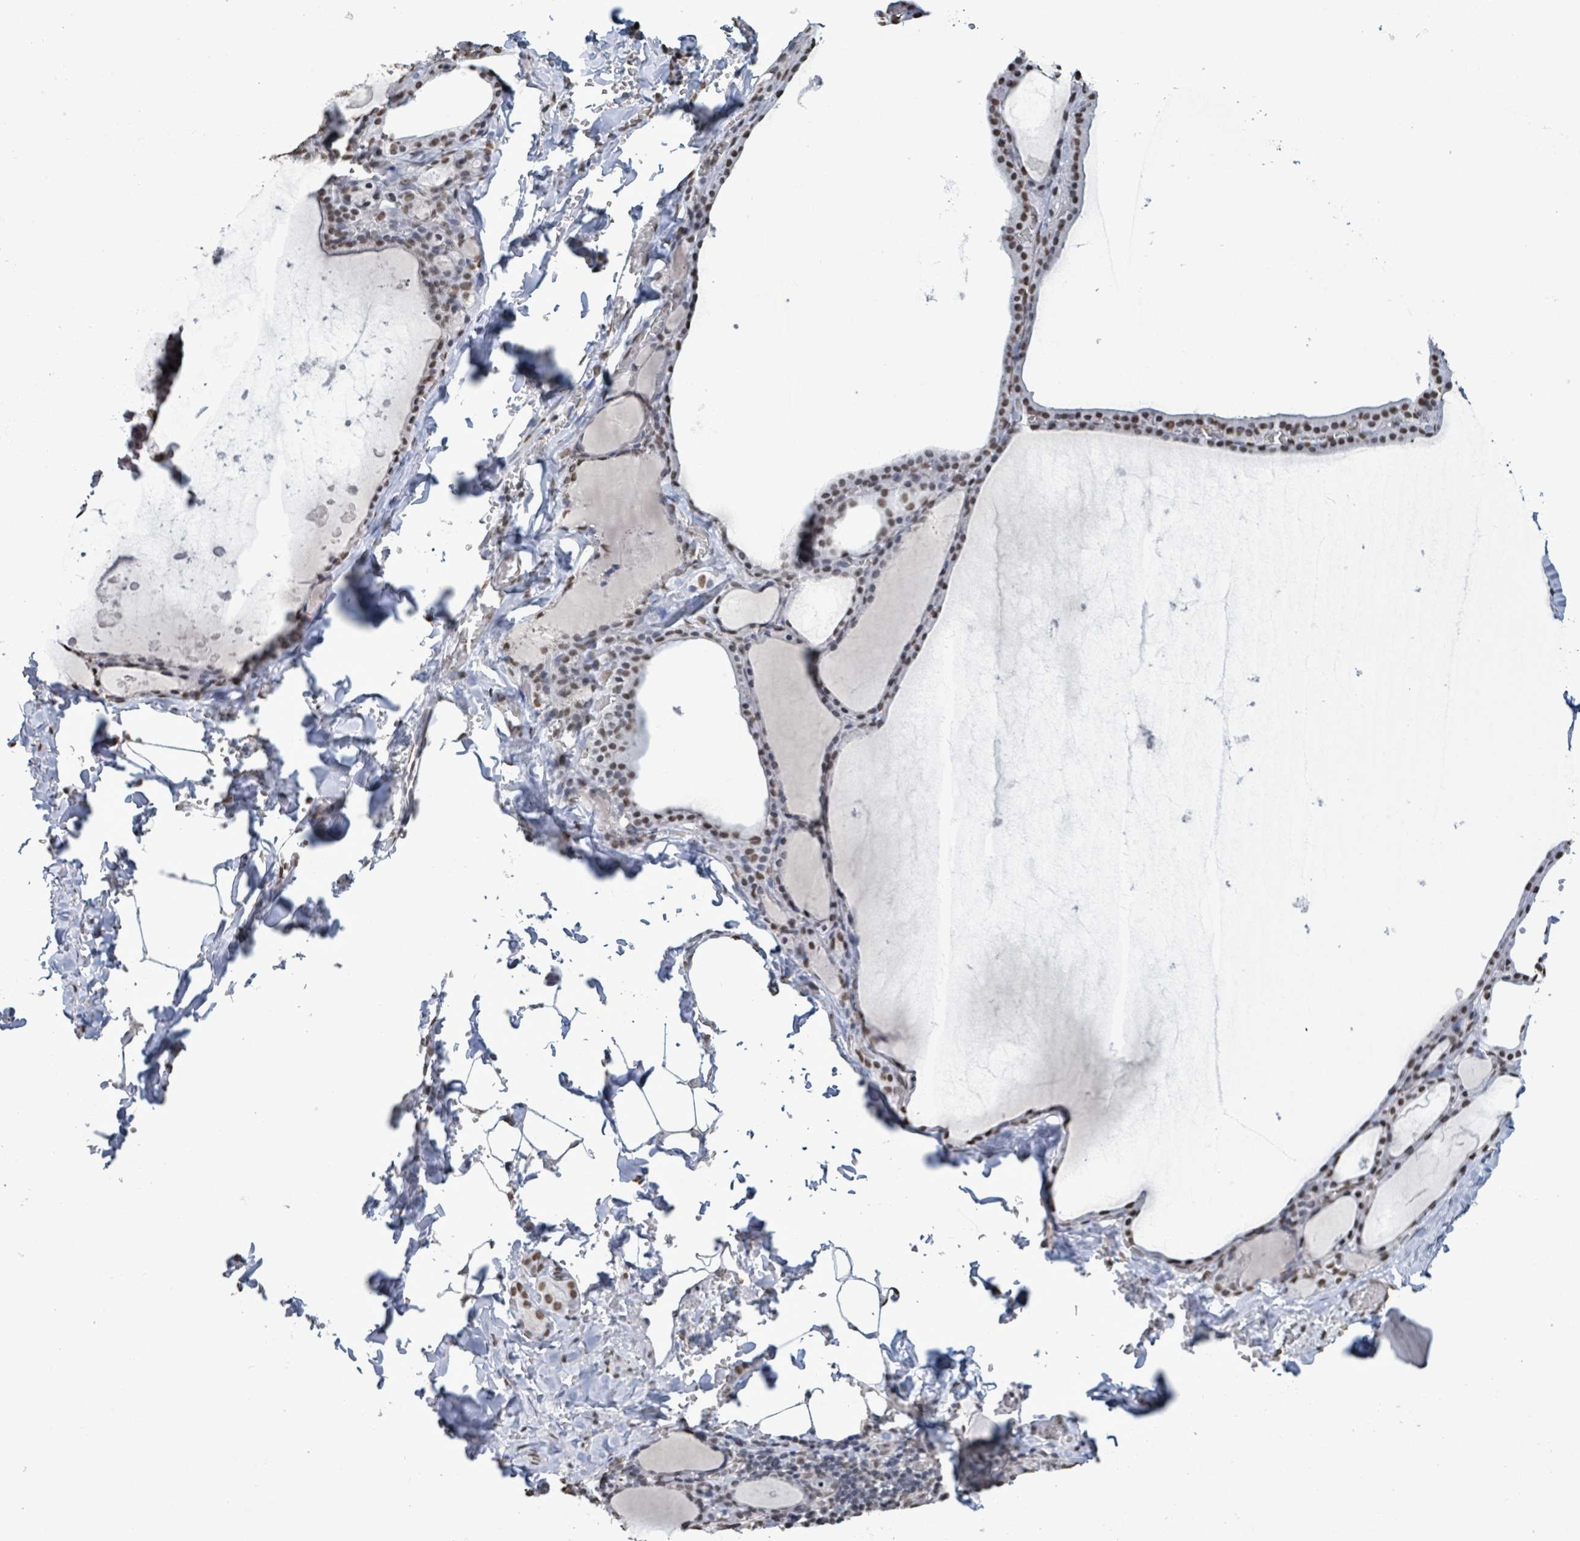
{"staining": {"intensity": "moderate", "quantity": "25%-75%", "location": "nuclear"}, "tissue": "thyroid gland", "cell_type": "Glandular cells", "image_type": "normal", "snomed": [{"axis": "morphology", "description": "Normal tissue, NOS"}, {"axis": "topography", "description": "Thyroid gland"}], "caption": "Thyroid gland stained for a protein (brown) displays moderate nuclear positive staining in approximately 25%-75% of glandular cells.", "gene": "SAMD14", "patient": {"sex": "male", "age": 56}}